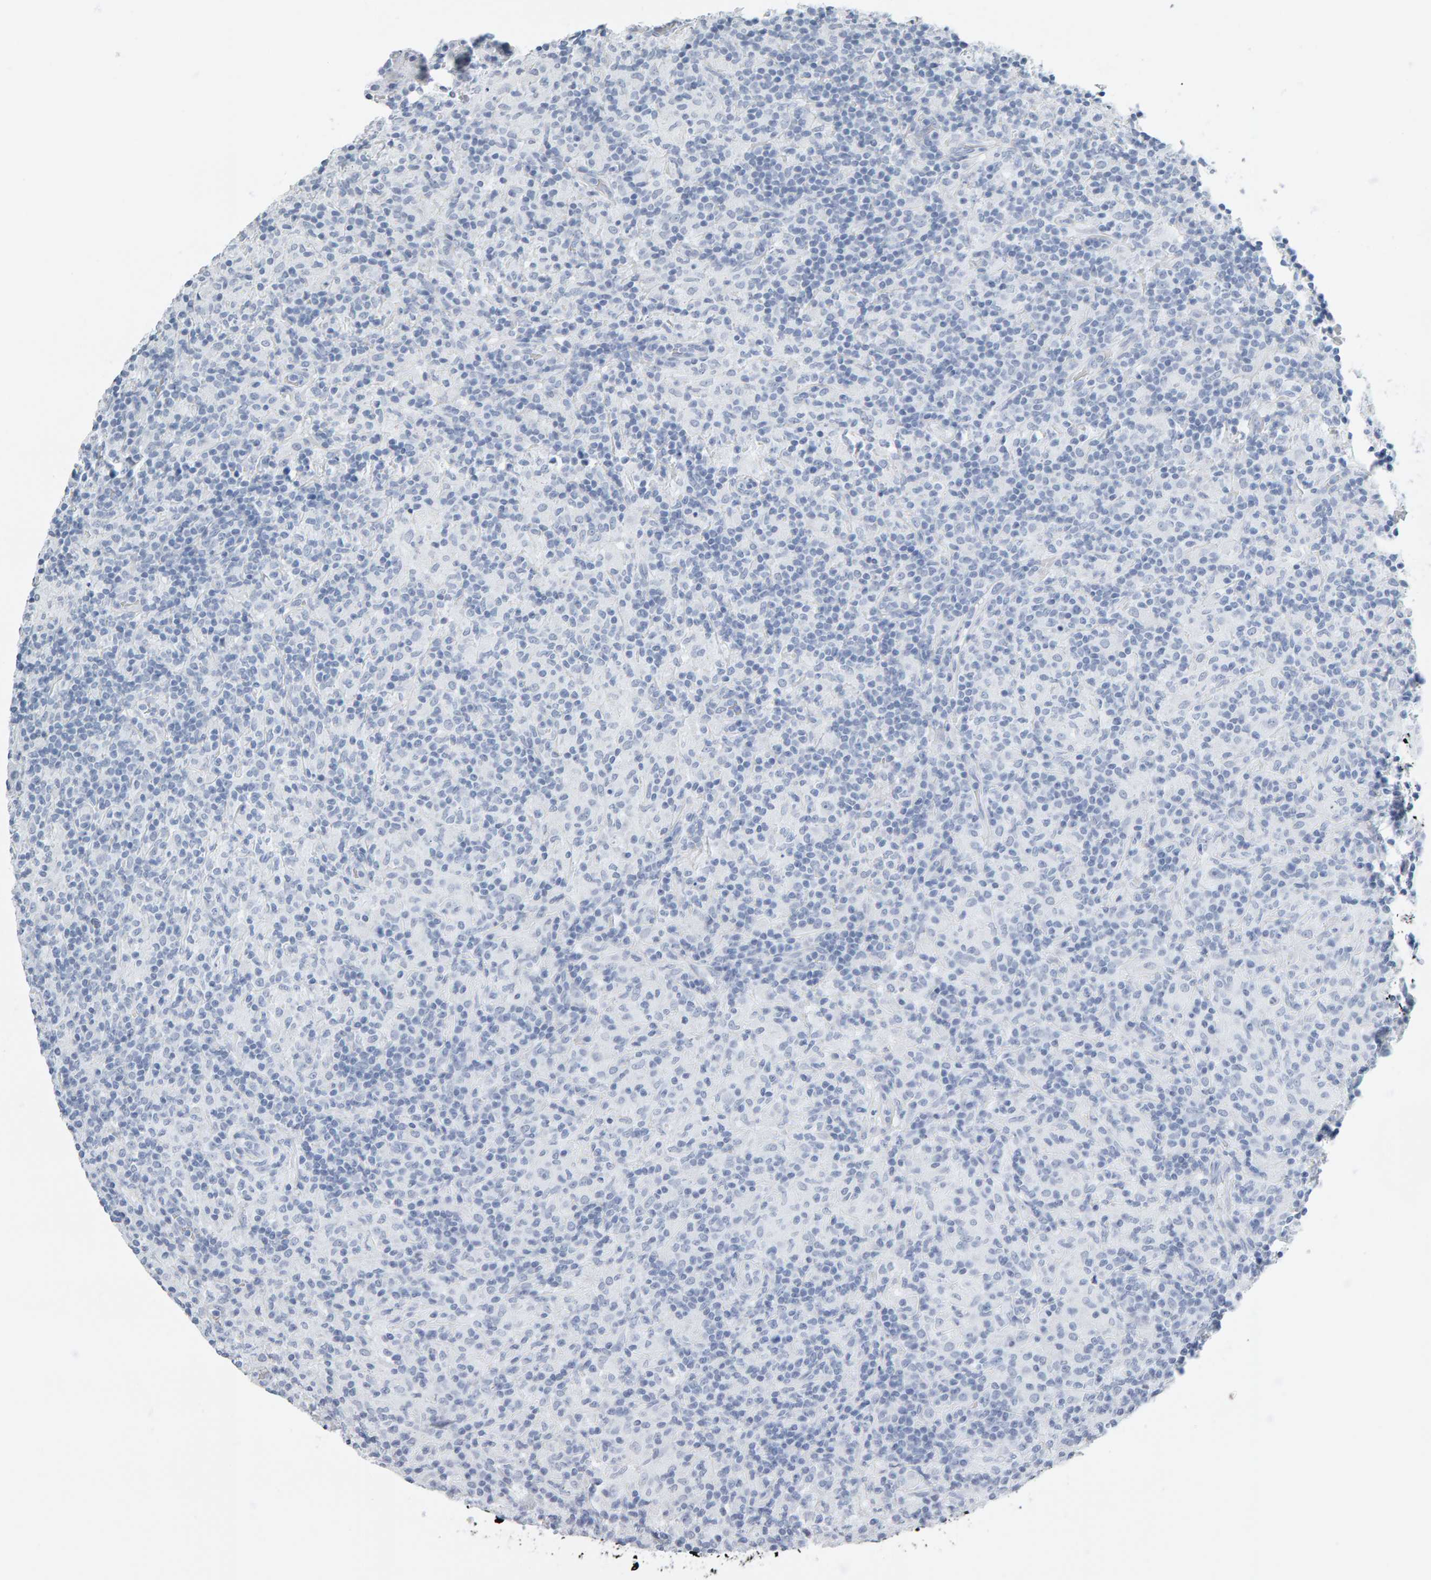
{"staining": {"intensity": "negative", "quantity": "none", "location": "none"}, "tissue": "lymphoma", "cell_type": "Tumor cells", "image_type": "cancer", "snomed": [{"axis": "morphology", "description": "Hodgkin's disease, NOS"}, {"axis": "topography", "description": "Lymph node"}], "caption": "Tumor cells show no significant protein expression in lymphoma. Nuclei are stained in blue.", "gene": "SPACA3", "patient": {"sex": "male", "age": 70}}